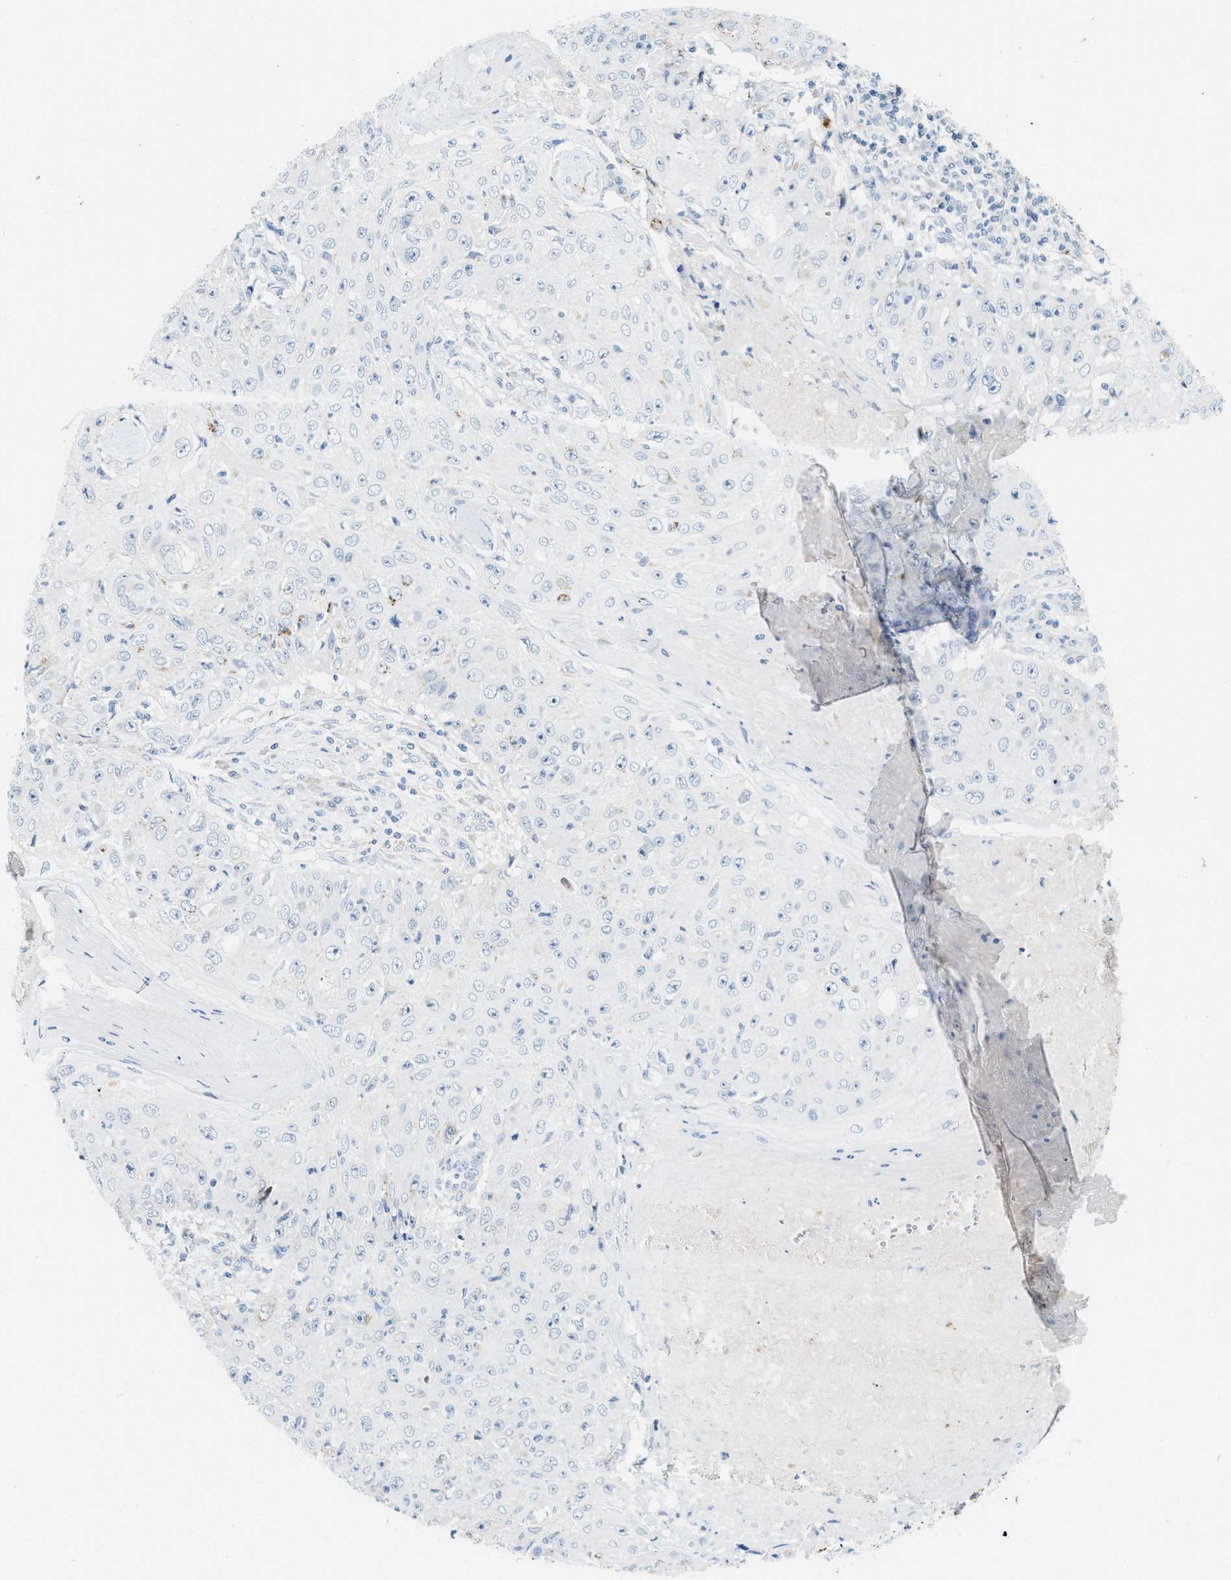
{"staining": {"intensity": "negative", "quantity": "none", "location": "none"}, "tissue": "skin cancer", "cell_type": "Tumor cells", "image_type": "cancer", "snomed": [{"axis": "morphology", "description": "Squamous cell carcinoma, NOS"}, {"axis": "topography", "description": "Skin"}], "caption": "Immunohistochemical staining of human skin squamous cell carcinoma shows no significant staining in tumor cells. Brightfield microscopy of immunohistochemistry (IHC) stained with DAB (brown) and hematoxylin (blue), captured at high magnification.", "gene": "TSPAN3", "patient": {"sex": "male", "age": 86}}